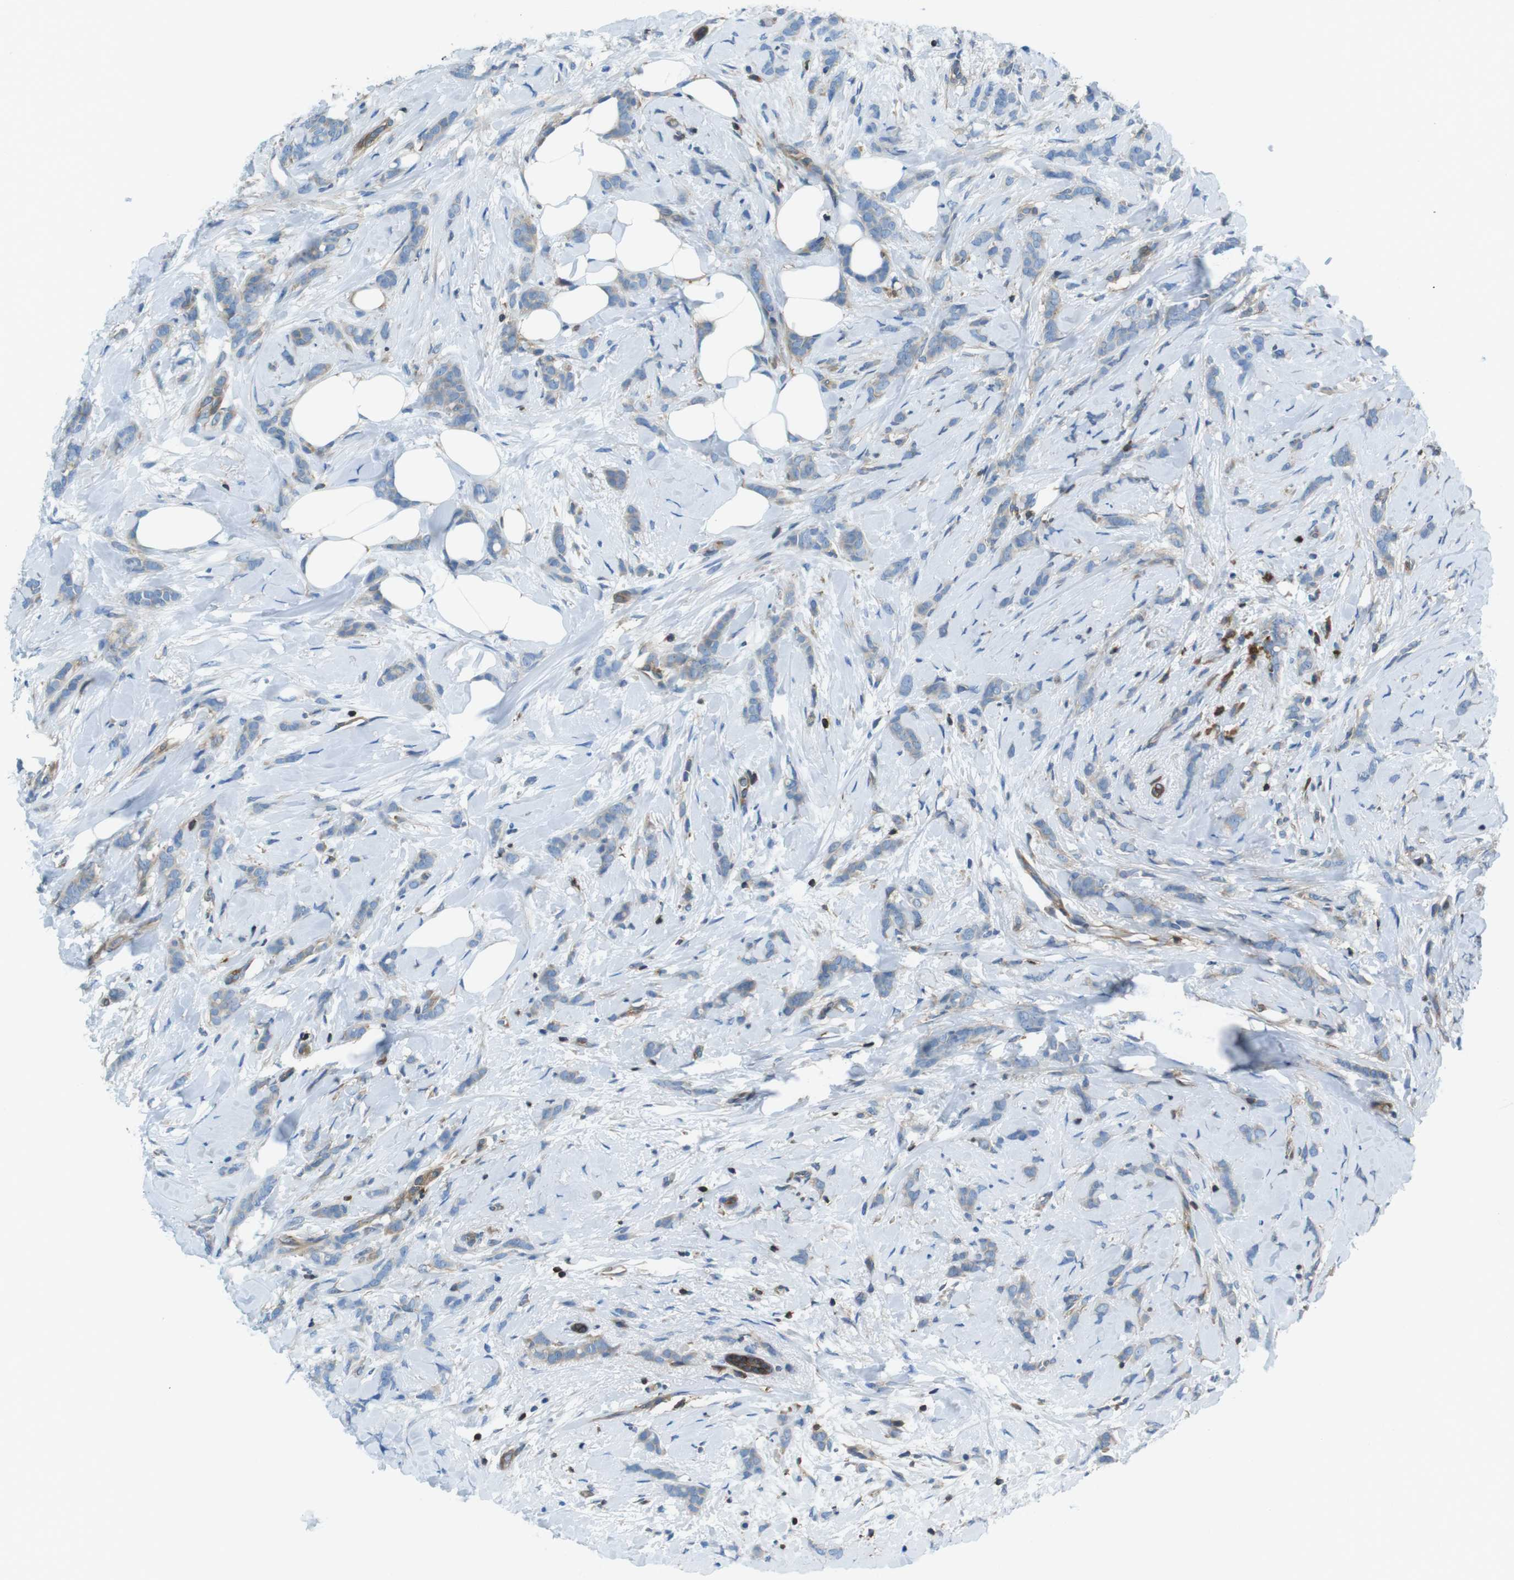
{"staining": {"intensity": "negative", "quantity": "none", "location": "none"}, "tissue": "breast cancer", "cell_type": "Tumor cells", "image_type": "cancer", "snomed": [{"axis": "morphology", "description": "Lobular carcinoma, in situ"}, {"axis": "morphology", "description": "Lobular carcinoma"}, {"axis": "topography", "description": "Breast"}], "caption": "Immunohistochemical staining of human breast cancer (lobular carcinoma) reveals no significant expression in tumor cells.", "gene": "TES", "patient": {"sex": "female", "age": 41}}